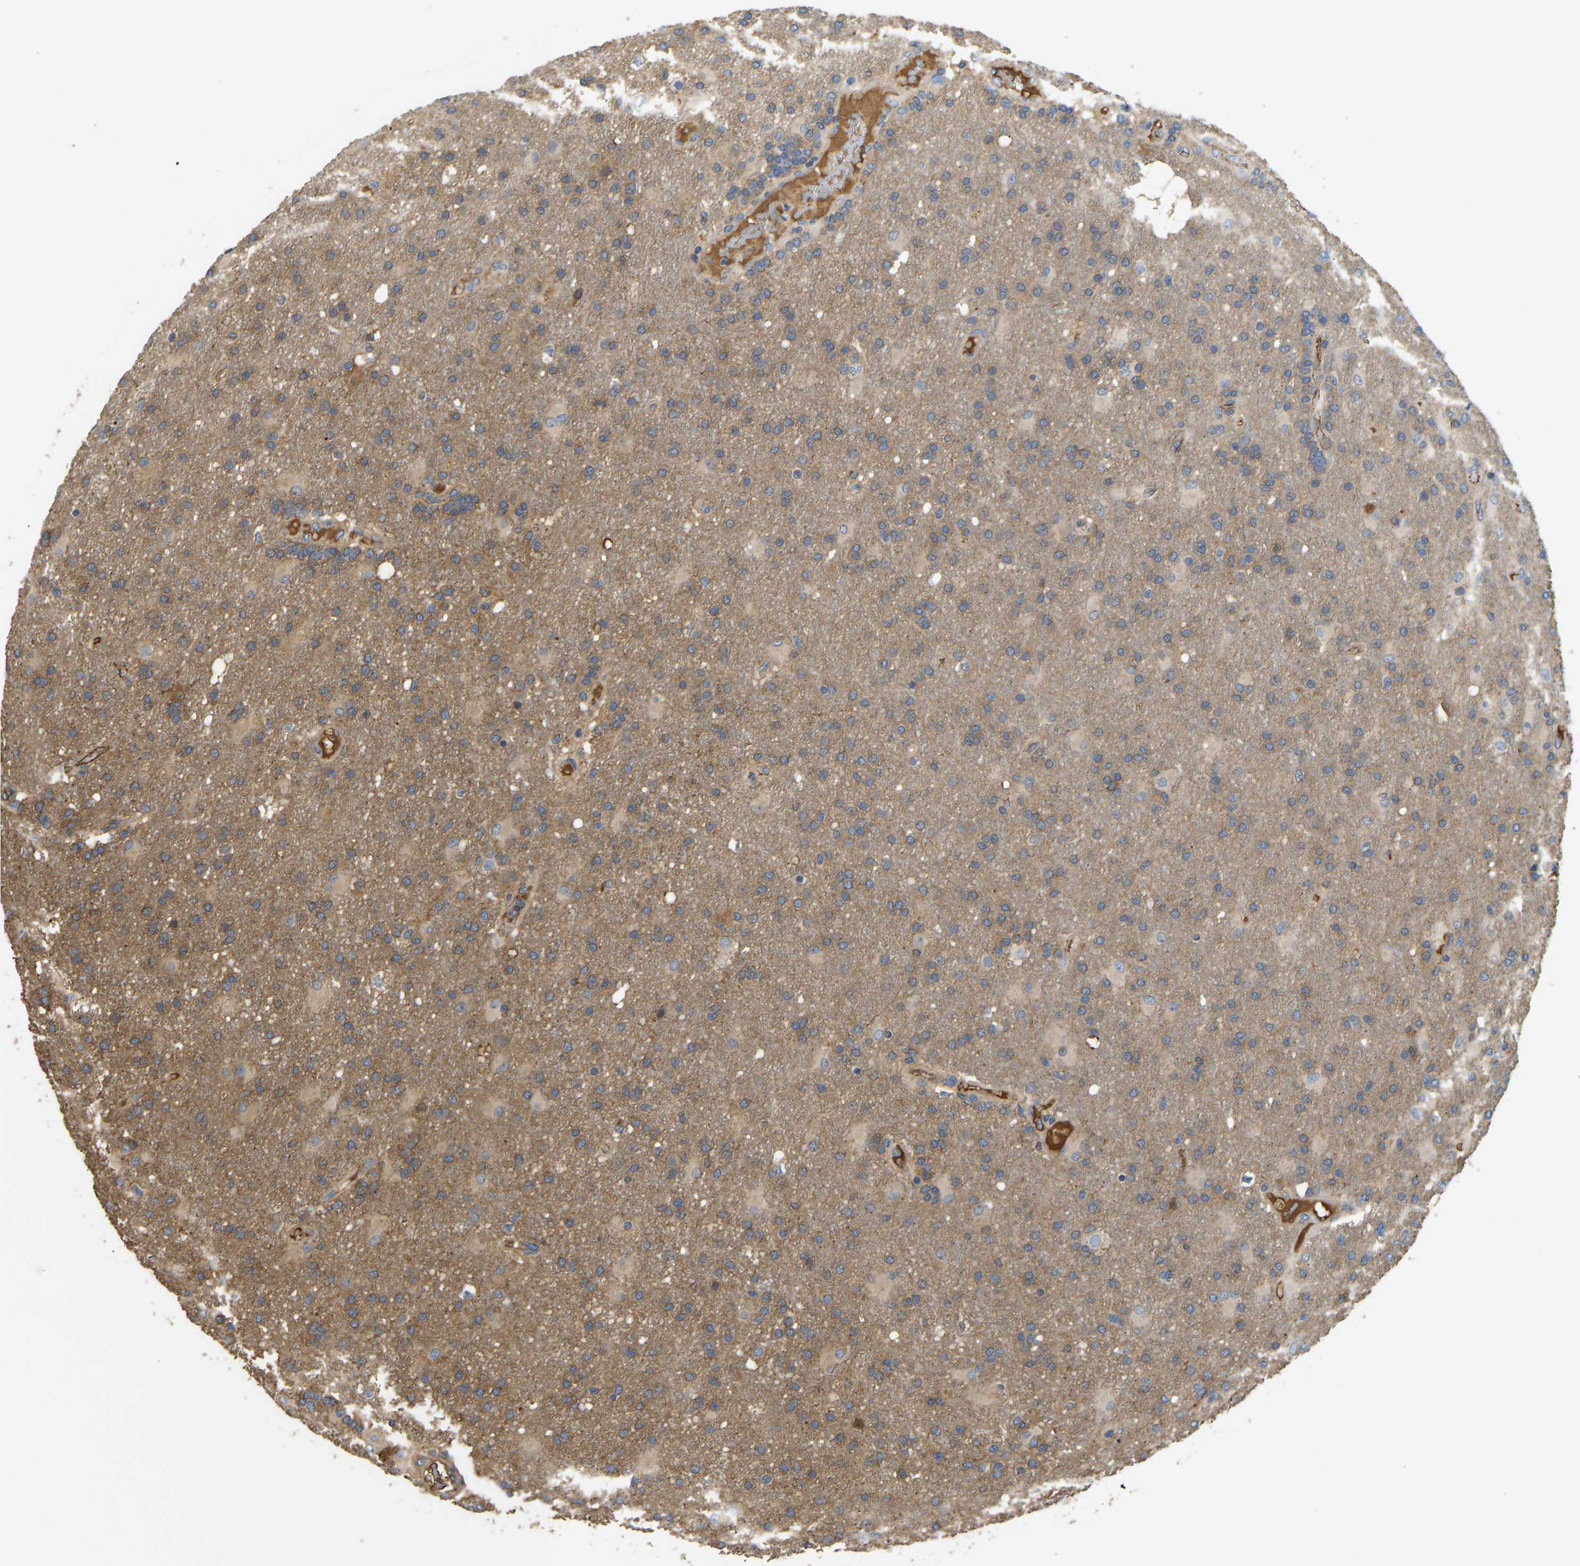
{"staining": {"intensity": "moderate", "quantity": "25%-75%", "location": "cytoplasmic/membranous"}, "tissue": "glioma", "cell_type": "Tumor cells", "image_type": "cancer", "snomed": [{"axis": "morphology", "description": "Glioma, malignant, High grade"}, {"axis": "topography", "description": "Brain"}], "caption": "Moderate cytoplasmic/membranous positivity for a protein is identified in about 25%-75% of tumor cells of malignant high-grade glioma using immunohistochemistry (IHC).", "gene": "VCPKMT", "patient": {"sex": "male", "age": 72}}